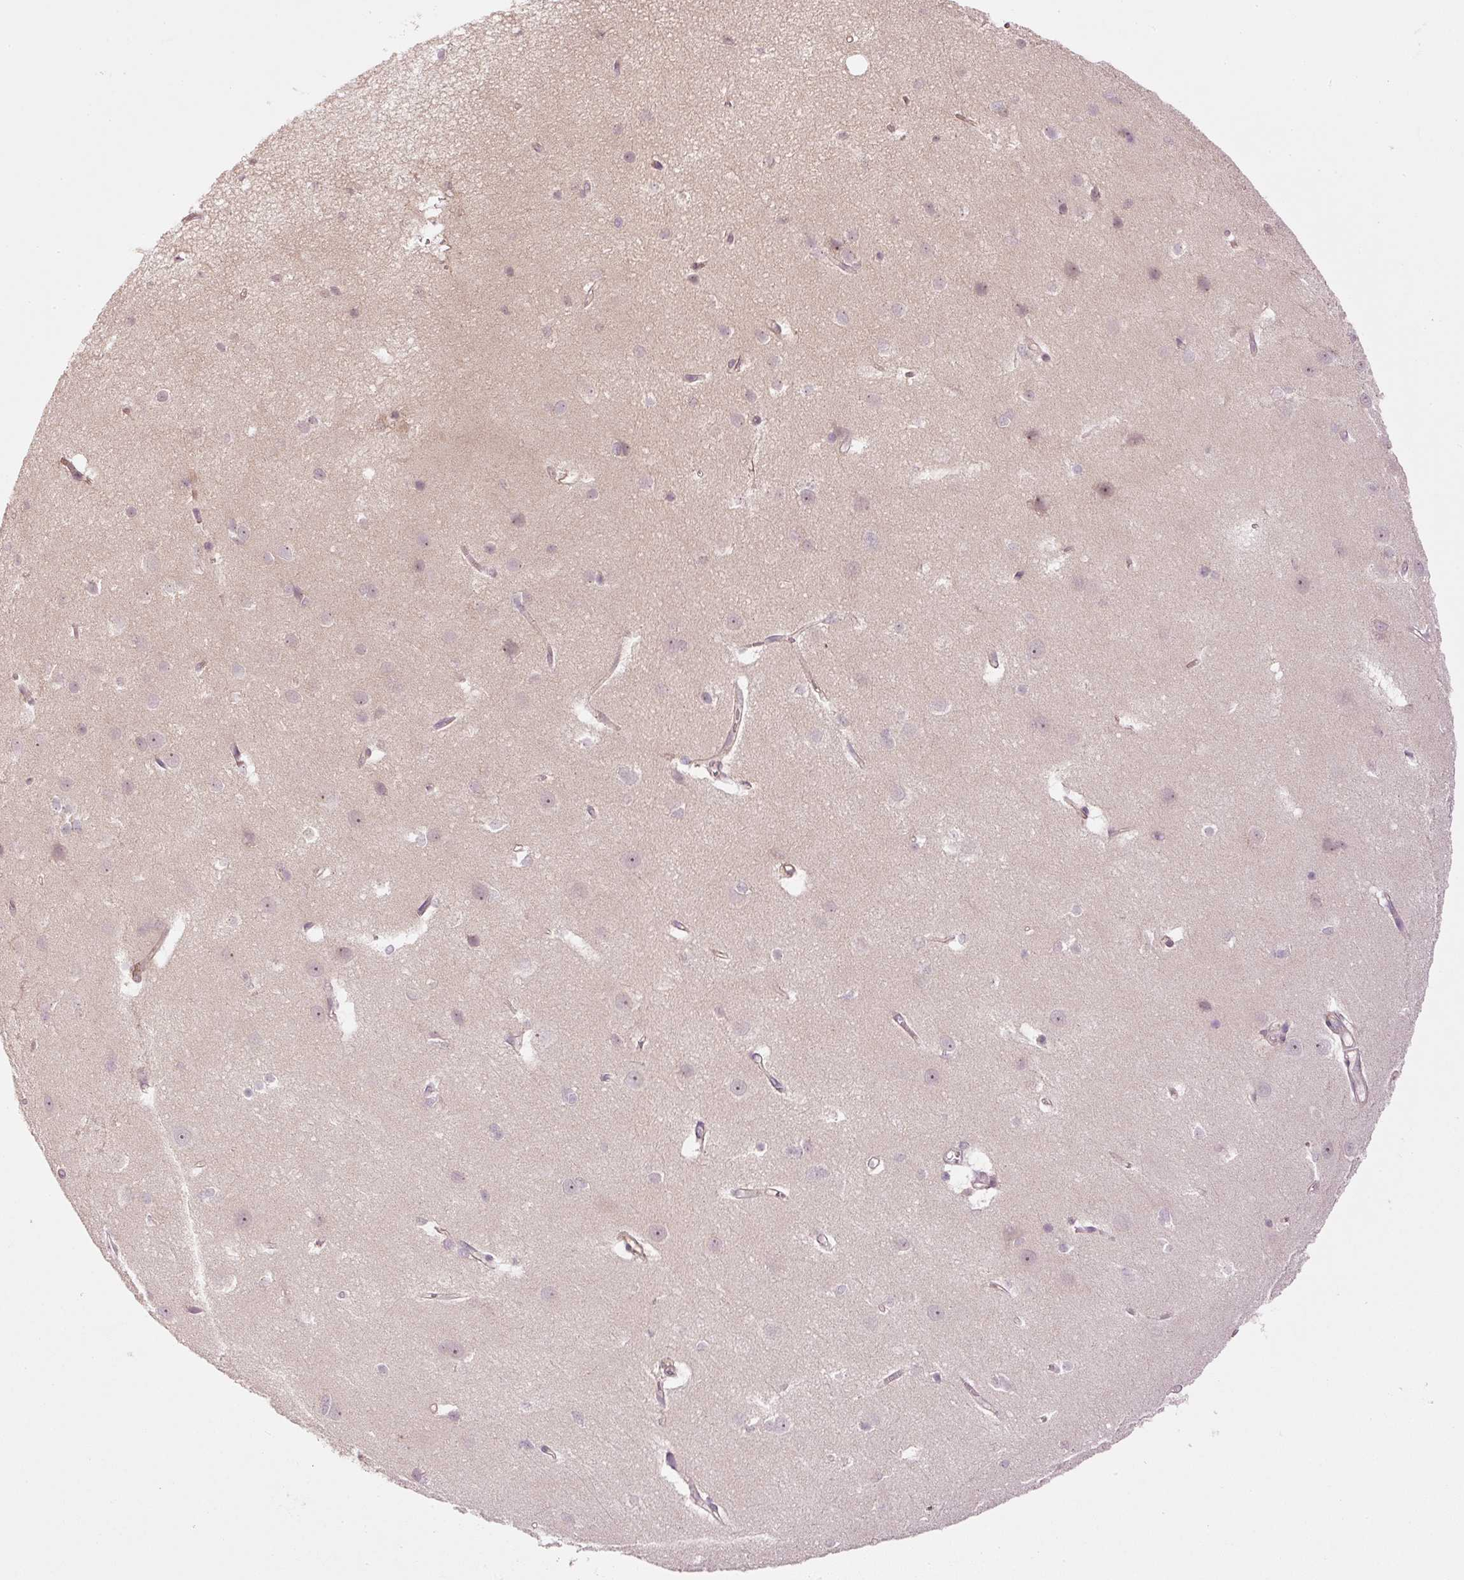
{"staining": {"intensity": "negative", "quantity": "none", "location": "none"}, "tissue": "cerebral cortex", "cell_type": "Endothelial cells", "image_type": "normal", "snomed": [{"axis": "morphology", "description": "Normal tissue, NOS"}, {"axis": "topography", "description": "Cerebral cortex"}], "caption": "Immunohistochemical staining of unremarkable human cerebral cortex shows no significant positivity in endothelial cells. (Brightfield microscopy of DAB (3,3'-diaminobenzidine) IHC at high magnification).", "gene": "CDC20B", "patient": {"sex": "male", "age": 37}}